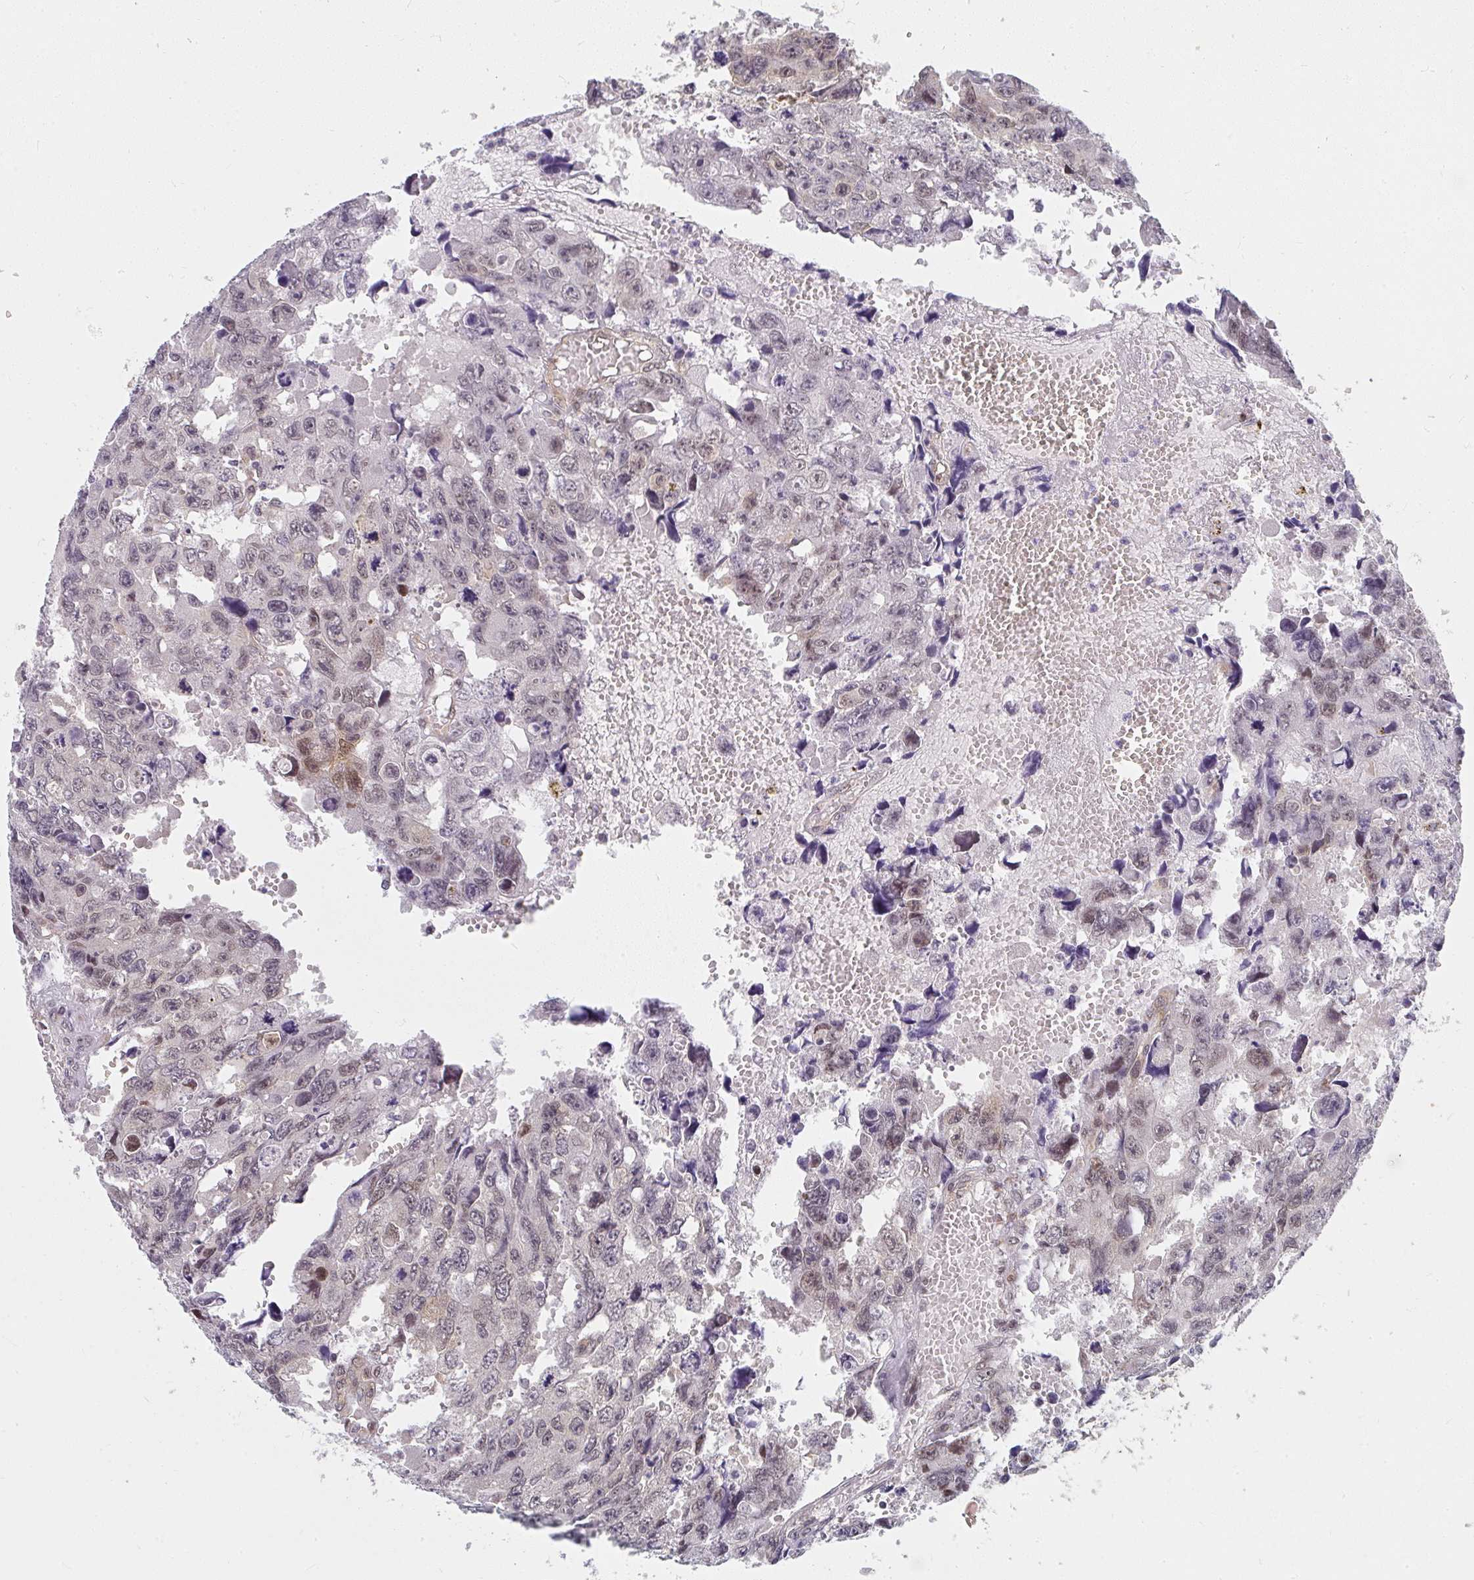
{"staining": {"intensity": "weak", "quantity": "<25%", "location": "nuclear"}, "tissue": "testis cancer", "cell_type": "Tumor cells", "image_type": "cancer", "snomed": [{"axis": "morphology", "description": "Seminoma, NOS"}, {"axis": "topography", "description": "Testis"}], "caption": "Immunohistochemistry (IHC) image of human testis cancer stained for a protein (brown), which demonstrates no staining in tumor cells.", "gene": "SYNCRIP", "patient": {"sex": "male", "age": 26}}